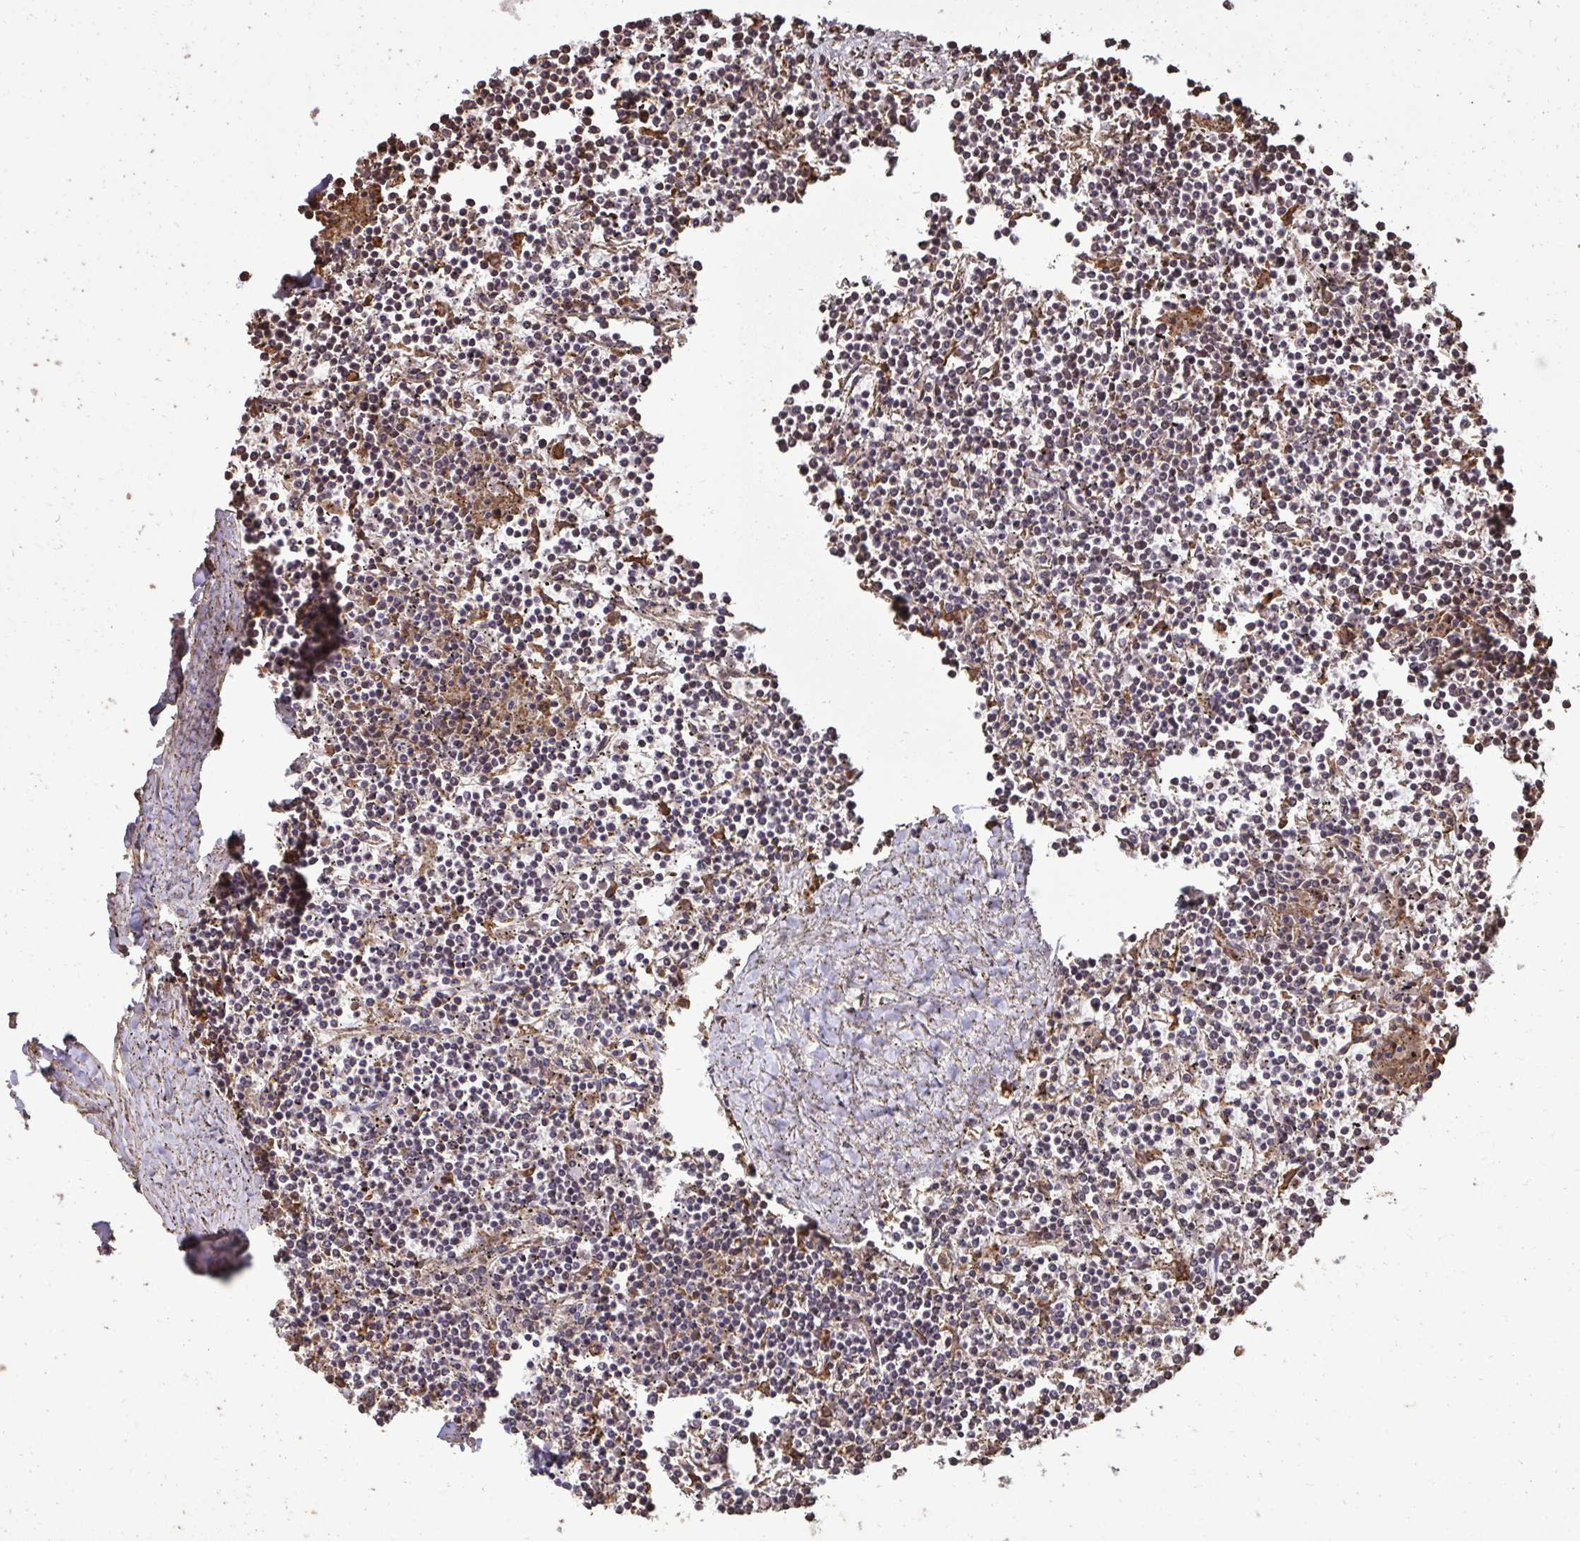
{"staining": {"intensity": "weak", "quantity": "<25%", "location": "cytoplasmic/membranous"}, "tissue": "lymphoma", "cell_type": "Tumor cells", "image_type": "cancer", "snomed": [{"axis": "morphology", "description": "Malignant lymphoma, non-Hodgkin's type, Low grade"}, {"axis": "topography", "description": "Spleen"}], "caption": "The photomicrograph exhibits no staining of tumor cells in low-grade malignant lymphoma, non-Hodgkin's type.", "gene": "FIBCD1", "patient": {"sex": "female", "age": 19}}